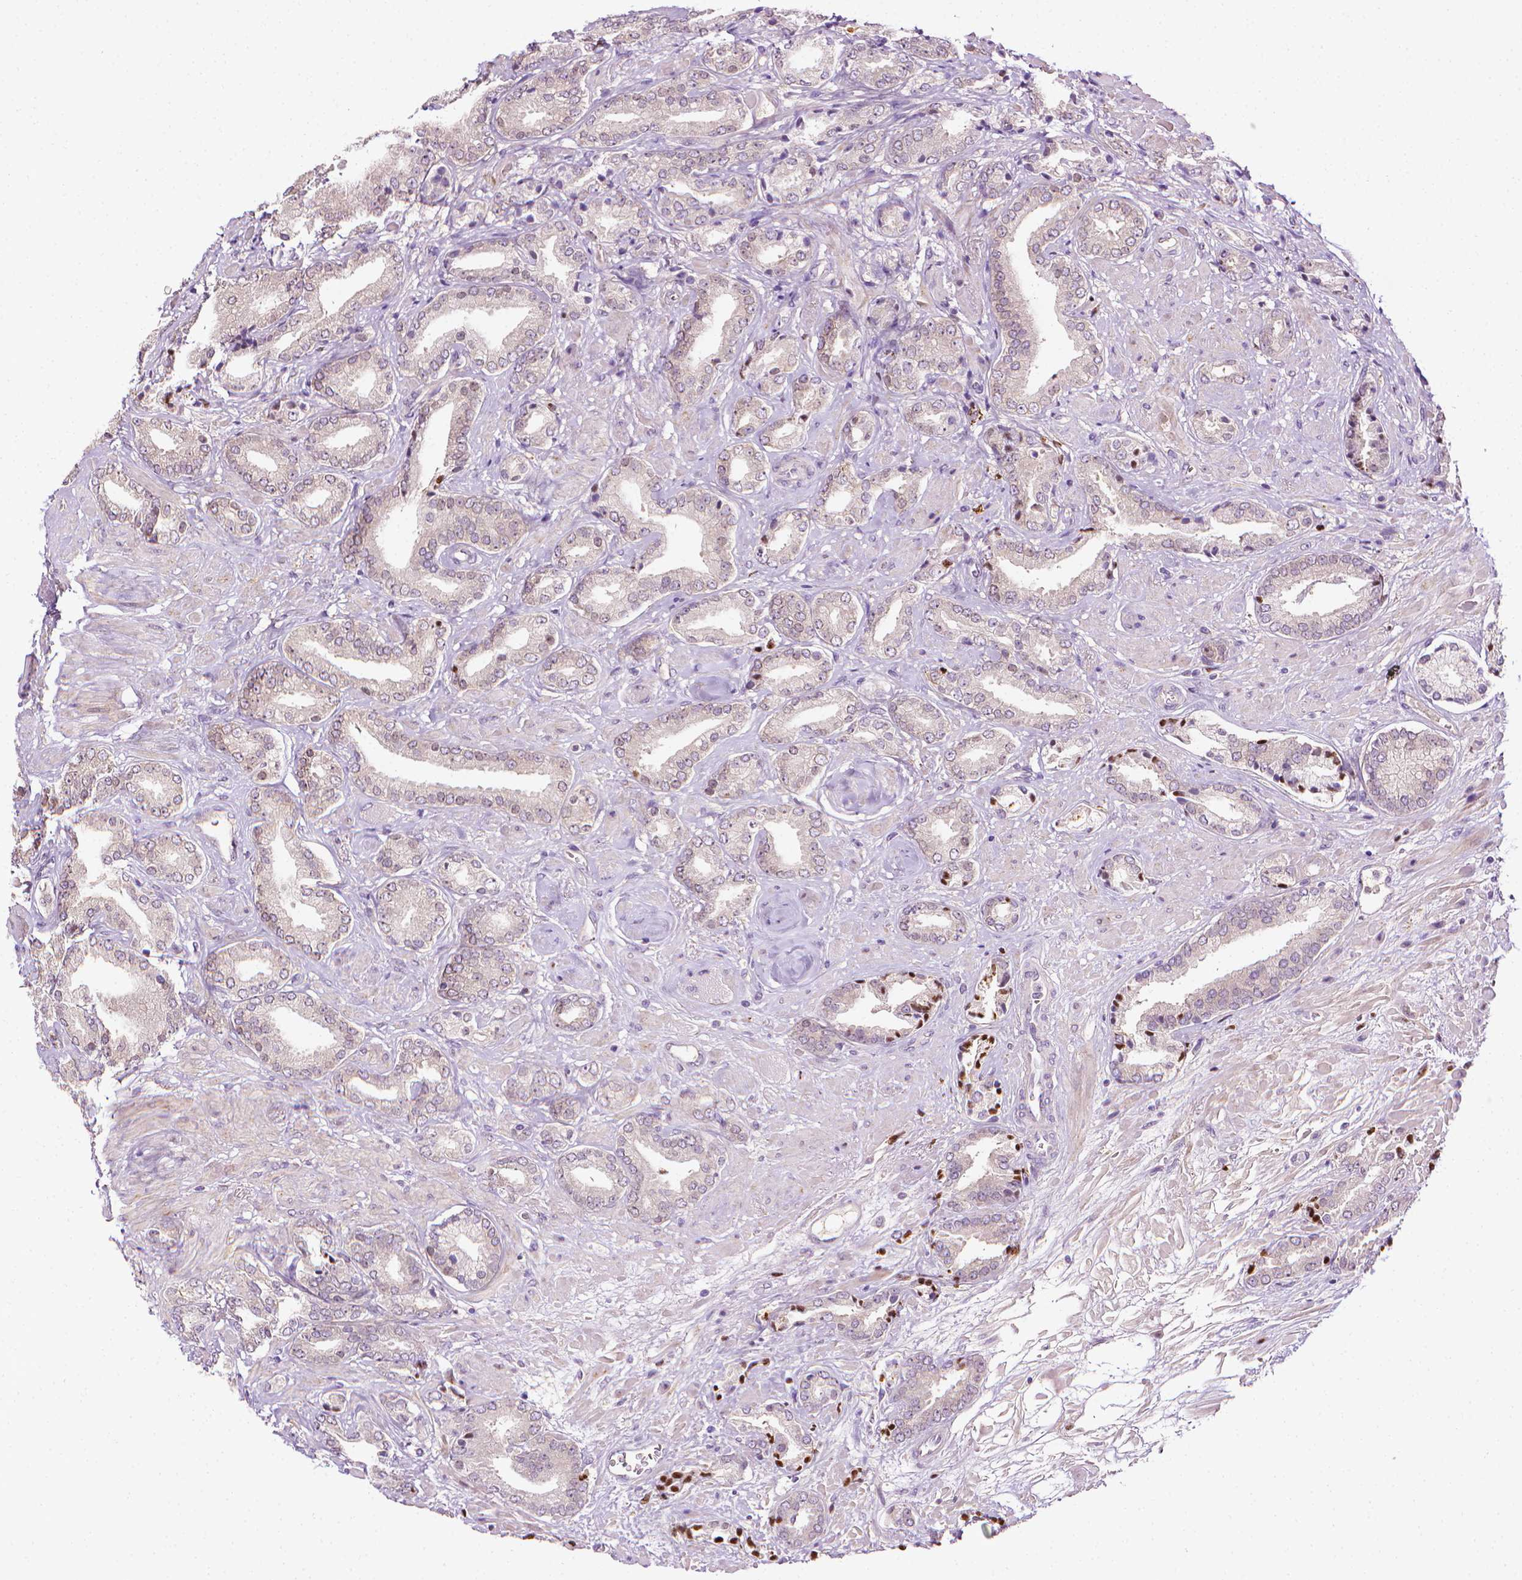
{"staining": {"intensity": "negative", "quantity": "none", "location": "none"}, "tissue": "prostate cancer", "cell_type": "Tumor cells", "image_type": "cancer", "snomed": [{"axis": "morphology", "description": "Adenocarcinoma, High grade"}, {"axis": "topography", "description": "Prostate"}], "caption": "Tumor cells are negative for protein expression in human prostate adenocarcinoma (high-grade).", "gene": "MCOLN3", "patient": {"sex": "male", "age": 56}}